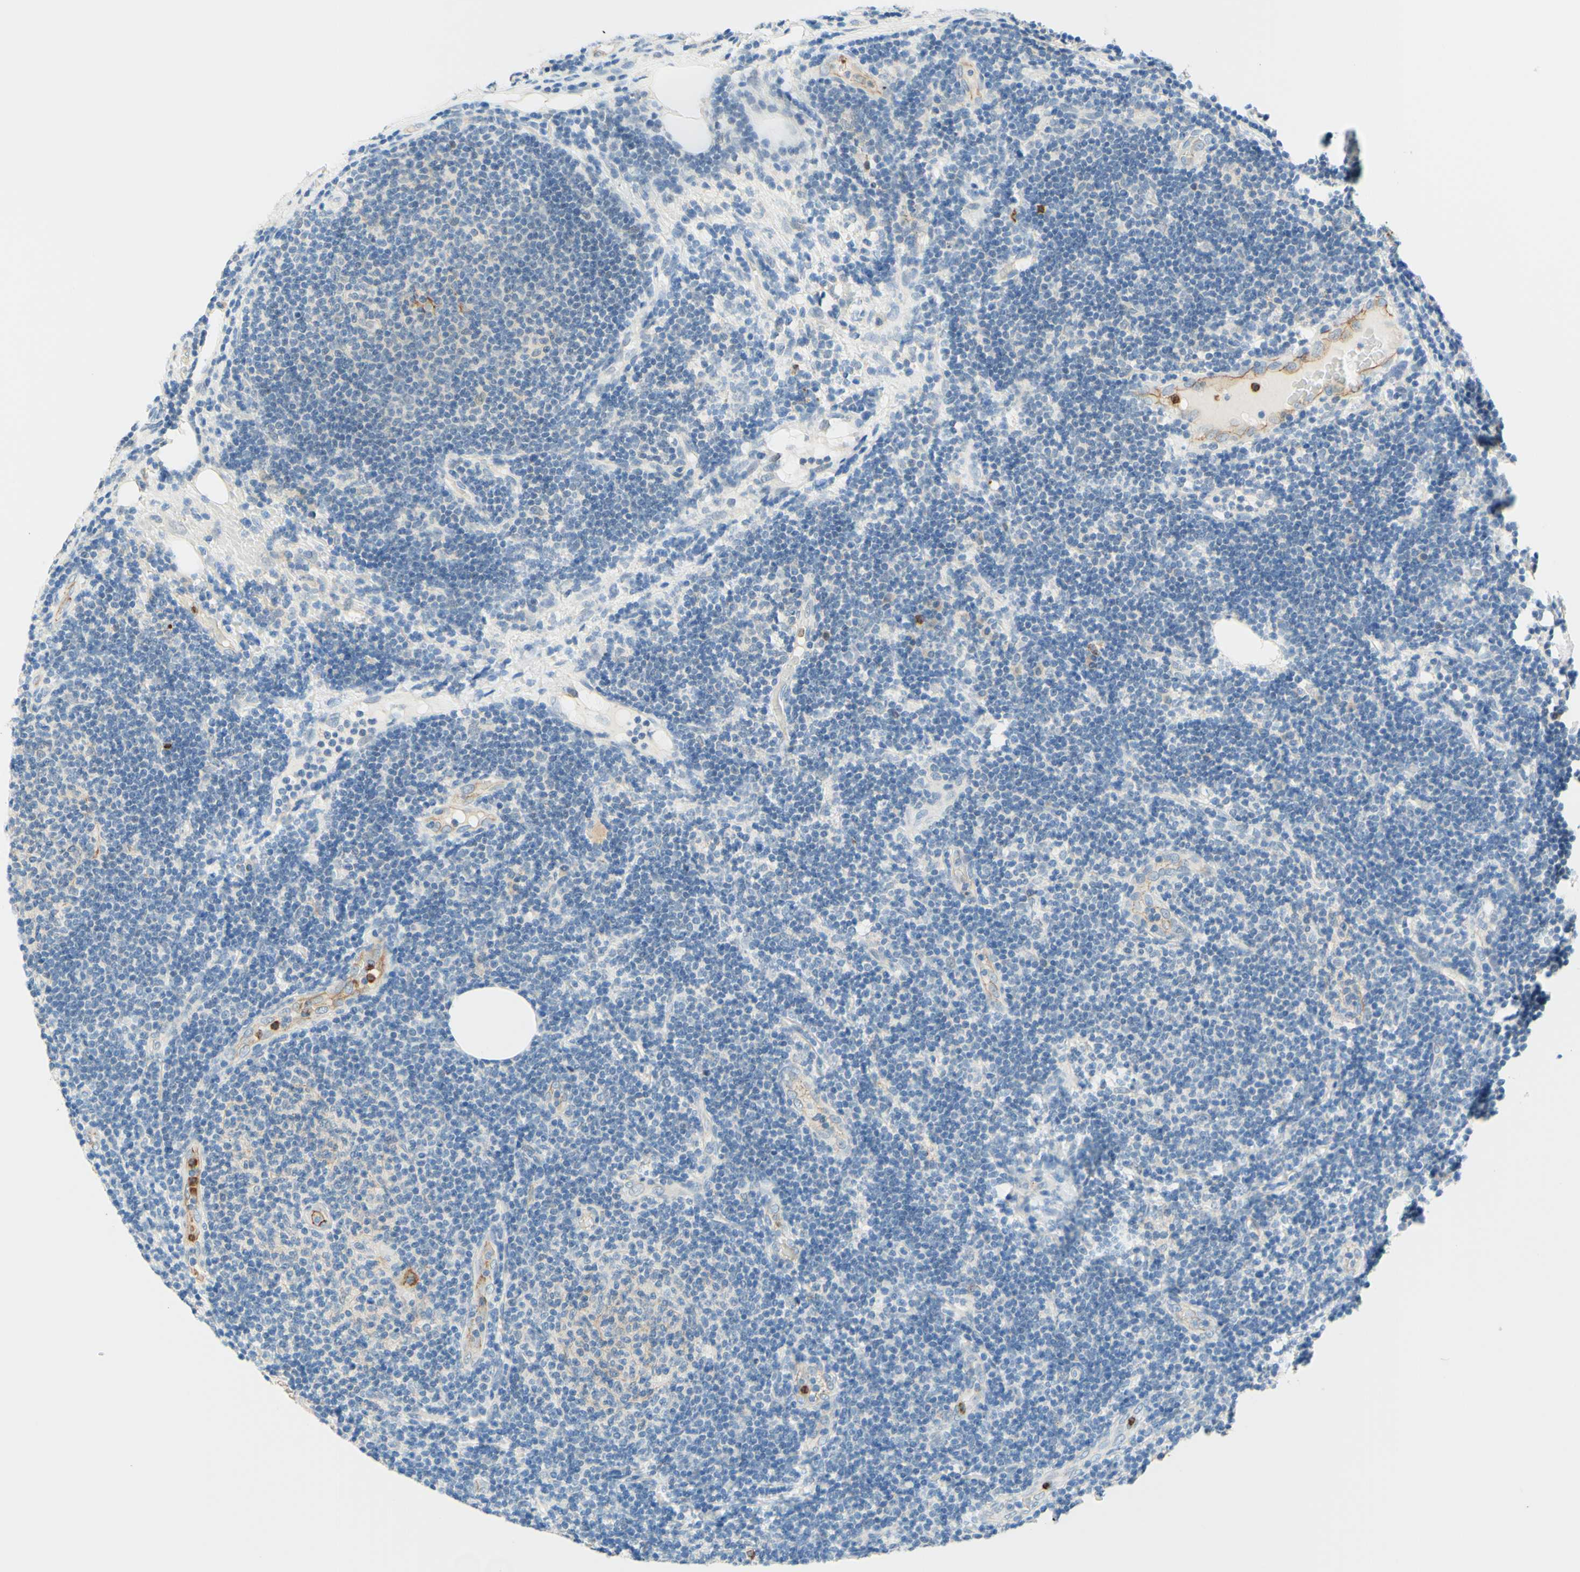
{"staining": {"intensity": "negative", "quantity": "none", "location": "none"}, "tissue": "lymphoma", "cell_type": "Tumor cells", "image_type": "cancer", "snomed": [{"axis": "morphology", "description": "Malignant lymphoma, non-Hodgkin's type, Low grade"}, {"axis": "topography", "description": "Lymph node"}], "caption": "Histopathology image shows no protein expression in tumor cells of lymphoma tissue.", "gene": "TREM2", "patient": {"sex": "male", "age": 83}}